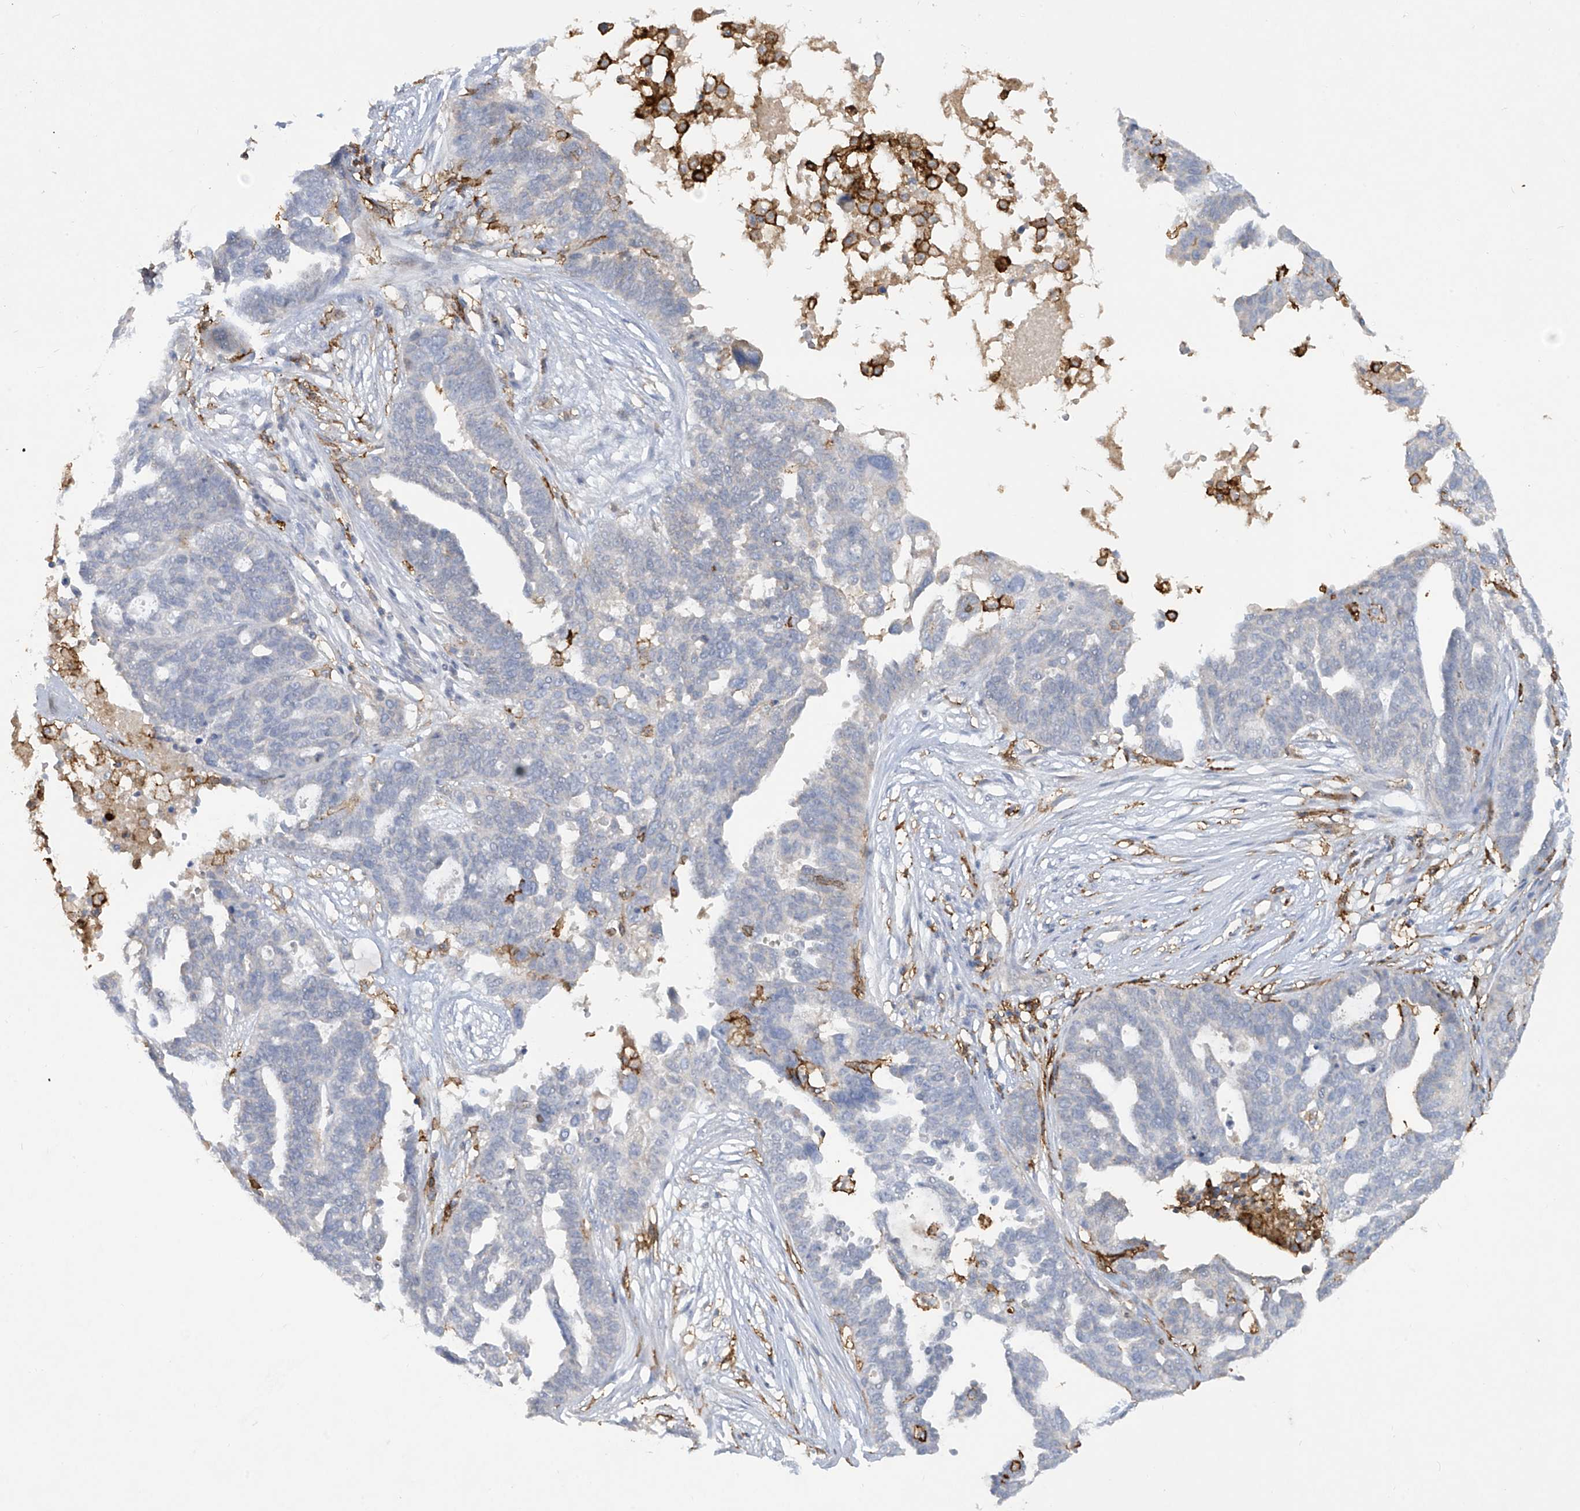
{"staining": {"intensity": "negative", "quantity": "none", "location": "none"}, "tissue": "ovarian cancer", "cell_type": "Tumor cells", "image_type": "cancer", "snomed": [{"axis": "morphology", "description": "Cystadenocarcinoma, serous, NOS"}, {"axis": "topography", "description": "Ovary"}], "caption": "This photomicrograph is of ovarian serous cystadenocarcinoma stained with IHC to label a protein in brown with the nuclei are counter-stained blue. There is no positivity in tumor cells. Nuclei are stained in blue.", "gene": "FCGR3A", "patient": {"sex": "female", "age": 59}}